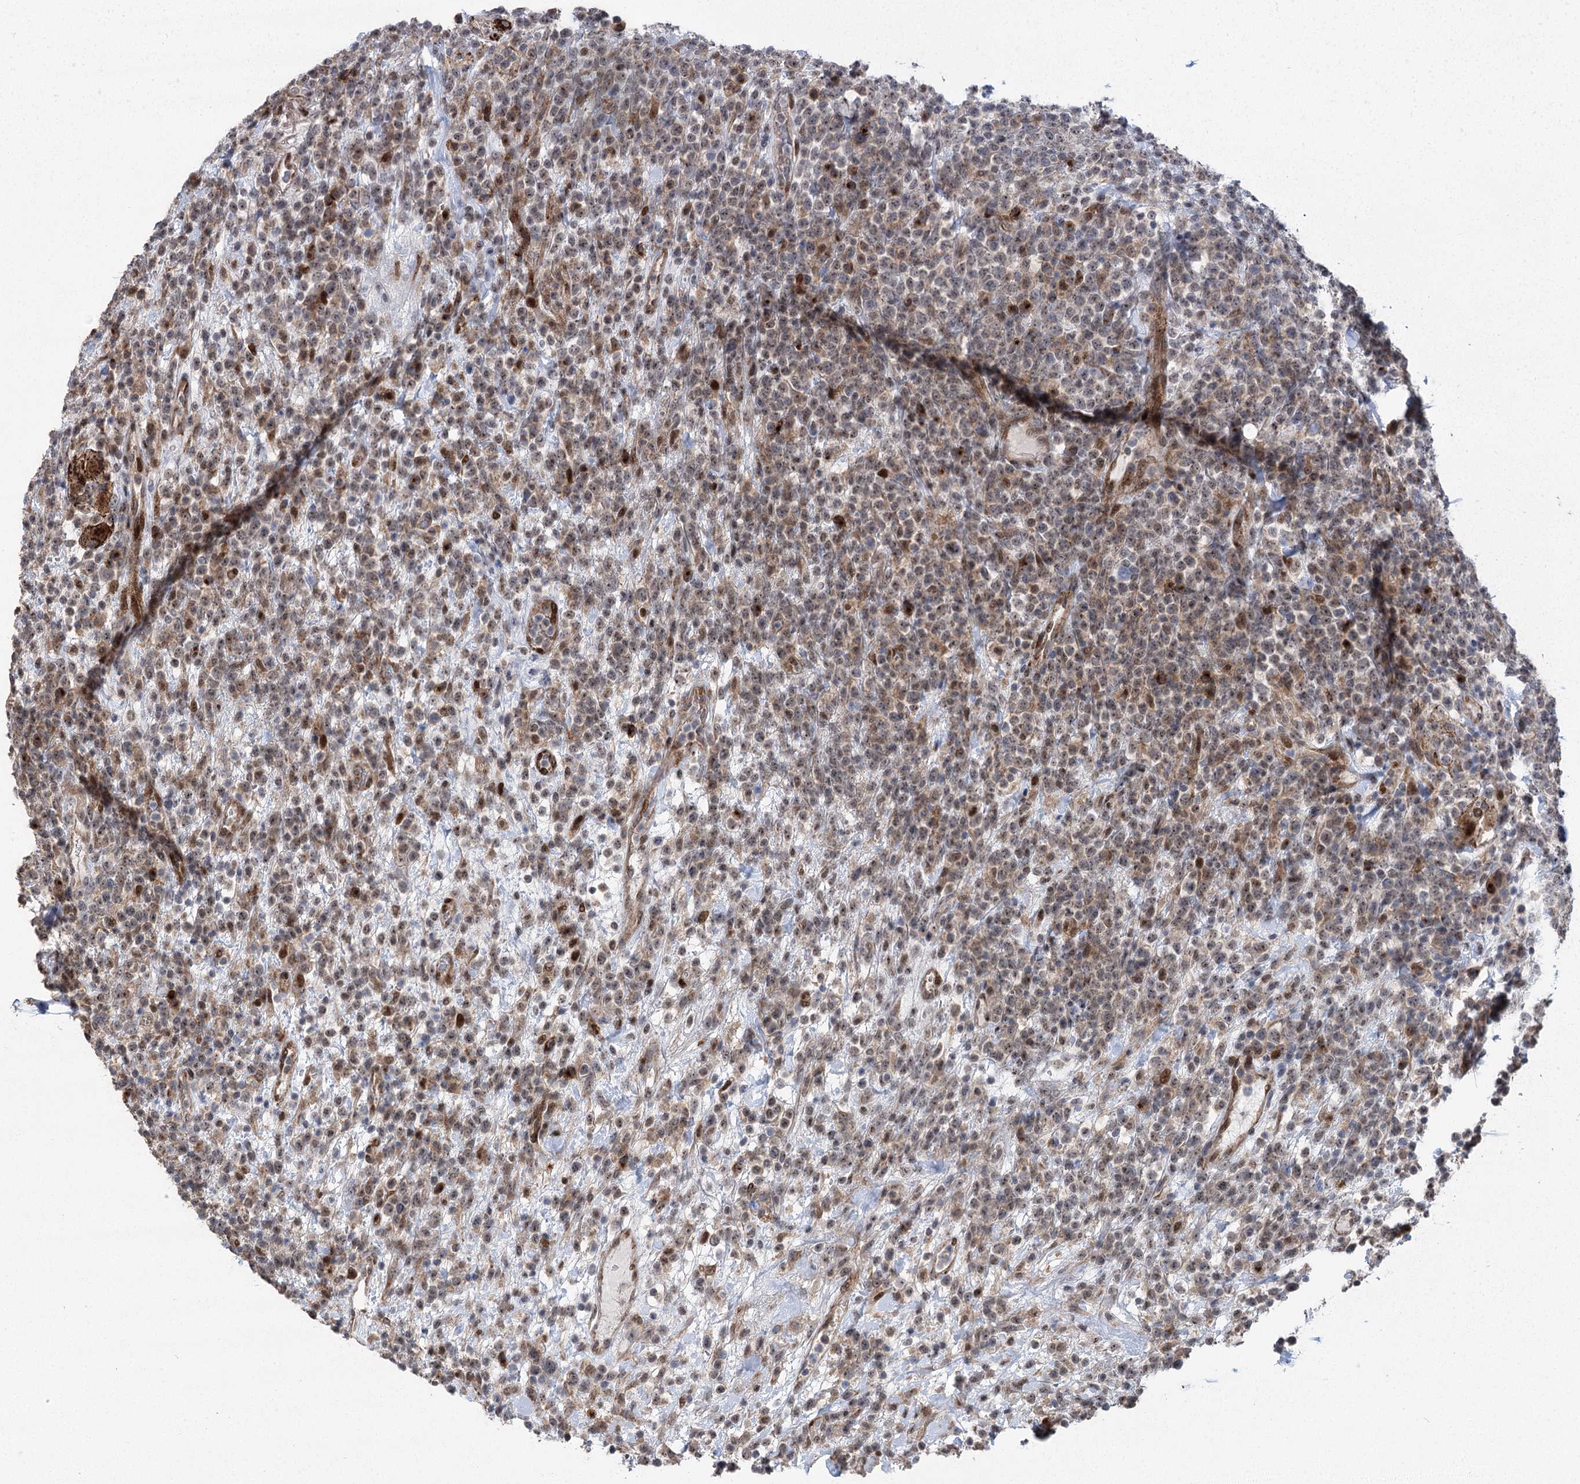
{"staining": {"intensity": "weak", "quantity": ">75%", "location": "nuclear"}, "tissue": "lymphoma", "cell_type": "Tumor cells", "image_type": "cancer", "snomed": [{"axis": "morphology", "description": "Malignant lymphoma, non-Hodgkin's type, High grade"}, {"axis": "topography", "description": "Colon"}], "caption": "Human high-grade malignant lymphoma, non-Hodgkin's type stained with a protein marker shows weak staining in tumor cells.", "gene": "PARM1", "patient": {"sex": "female", "age": 53}}